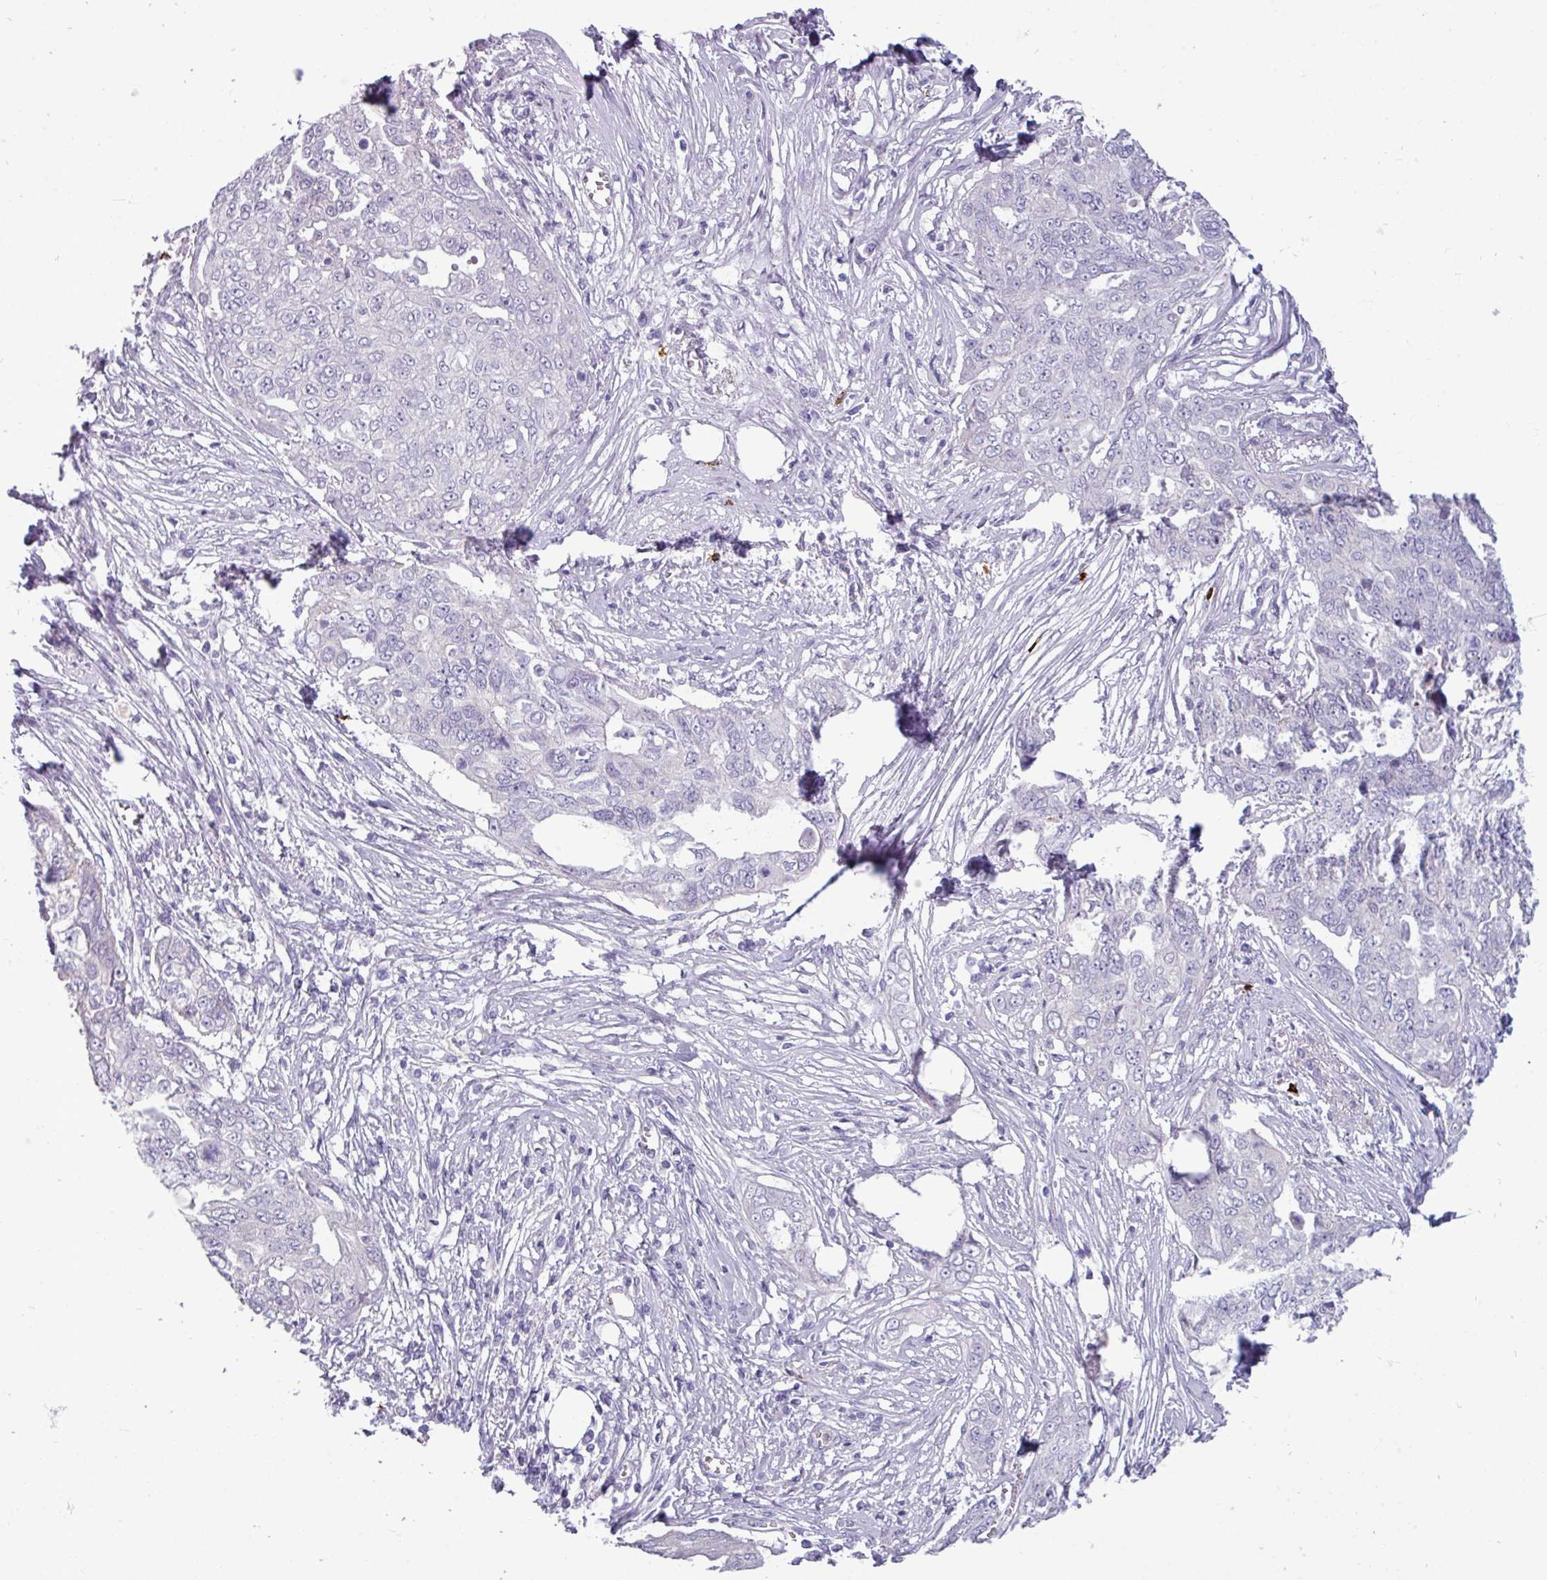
{"staining": {"intensity": "negative", "quantity": "none", "location": "none"}, "tissue": "ovarian cancer", "cell_type": "Tumor cells", "image_type": "cancer", "snomed": [{"axis": "morphology", "description": "Carcinoma, endometroid"}, {"axis": "topography", "description": "Ovary"}], "caption": "Image shows no protein expression in tumor cells of endometroid carcinoma (ovarian) tissue.", "gene": "TRIM39", "patient": {"sex": "female", "age": 70}}